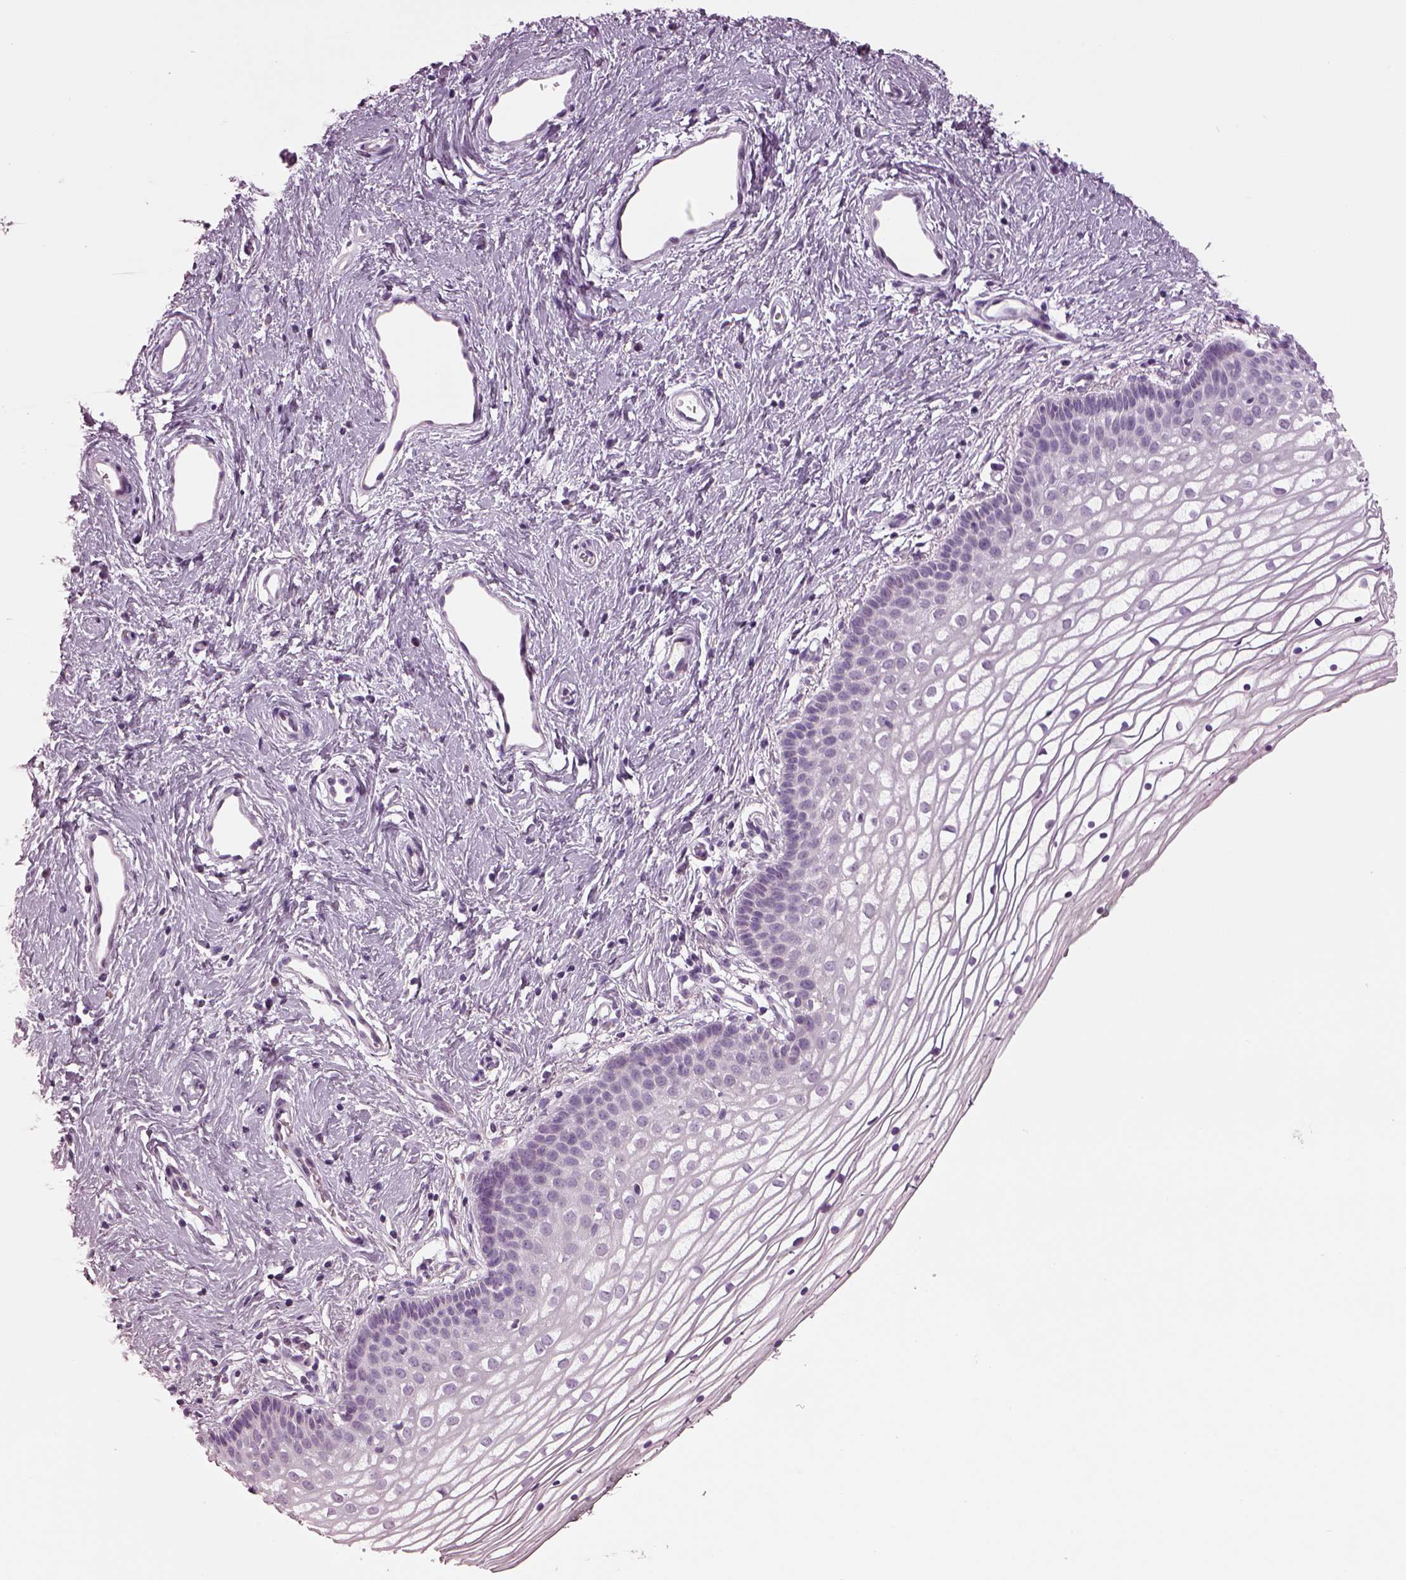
{"staining": {"intensity": "negative", "quantity": "none", "location": "none"}, "tissue": "vagina", "cell_type": "Squamous epithelial cells", "image_type": "normal", "snomed": [{"axis": "morphology", "description": "Normal tissue, NOS"}, {"axis": "topography", "description": "Vagina"}], "caption": "Immunohistochemistry micrograph of benign human vagina stained for a protein (brown), which demonstrates no expression in squamous epithelial cells. Brightfield microscopy of IHC stained with DAB (3,3'-diaminobenzidine) (brown) and hematoxylin (blue), captured at high magnification.", "gene": "TMEM231", "patient": {"sex": "female", "age": 36}}